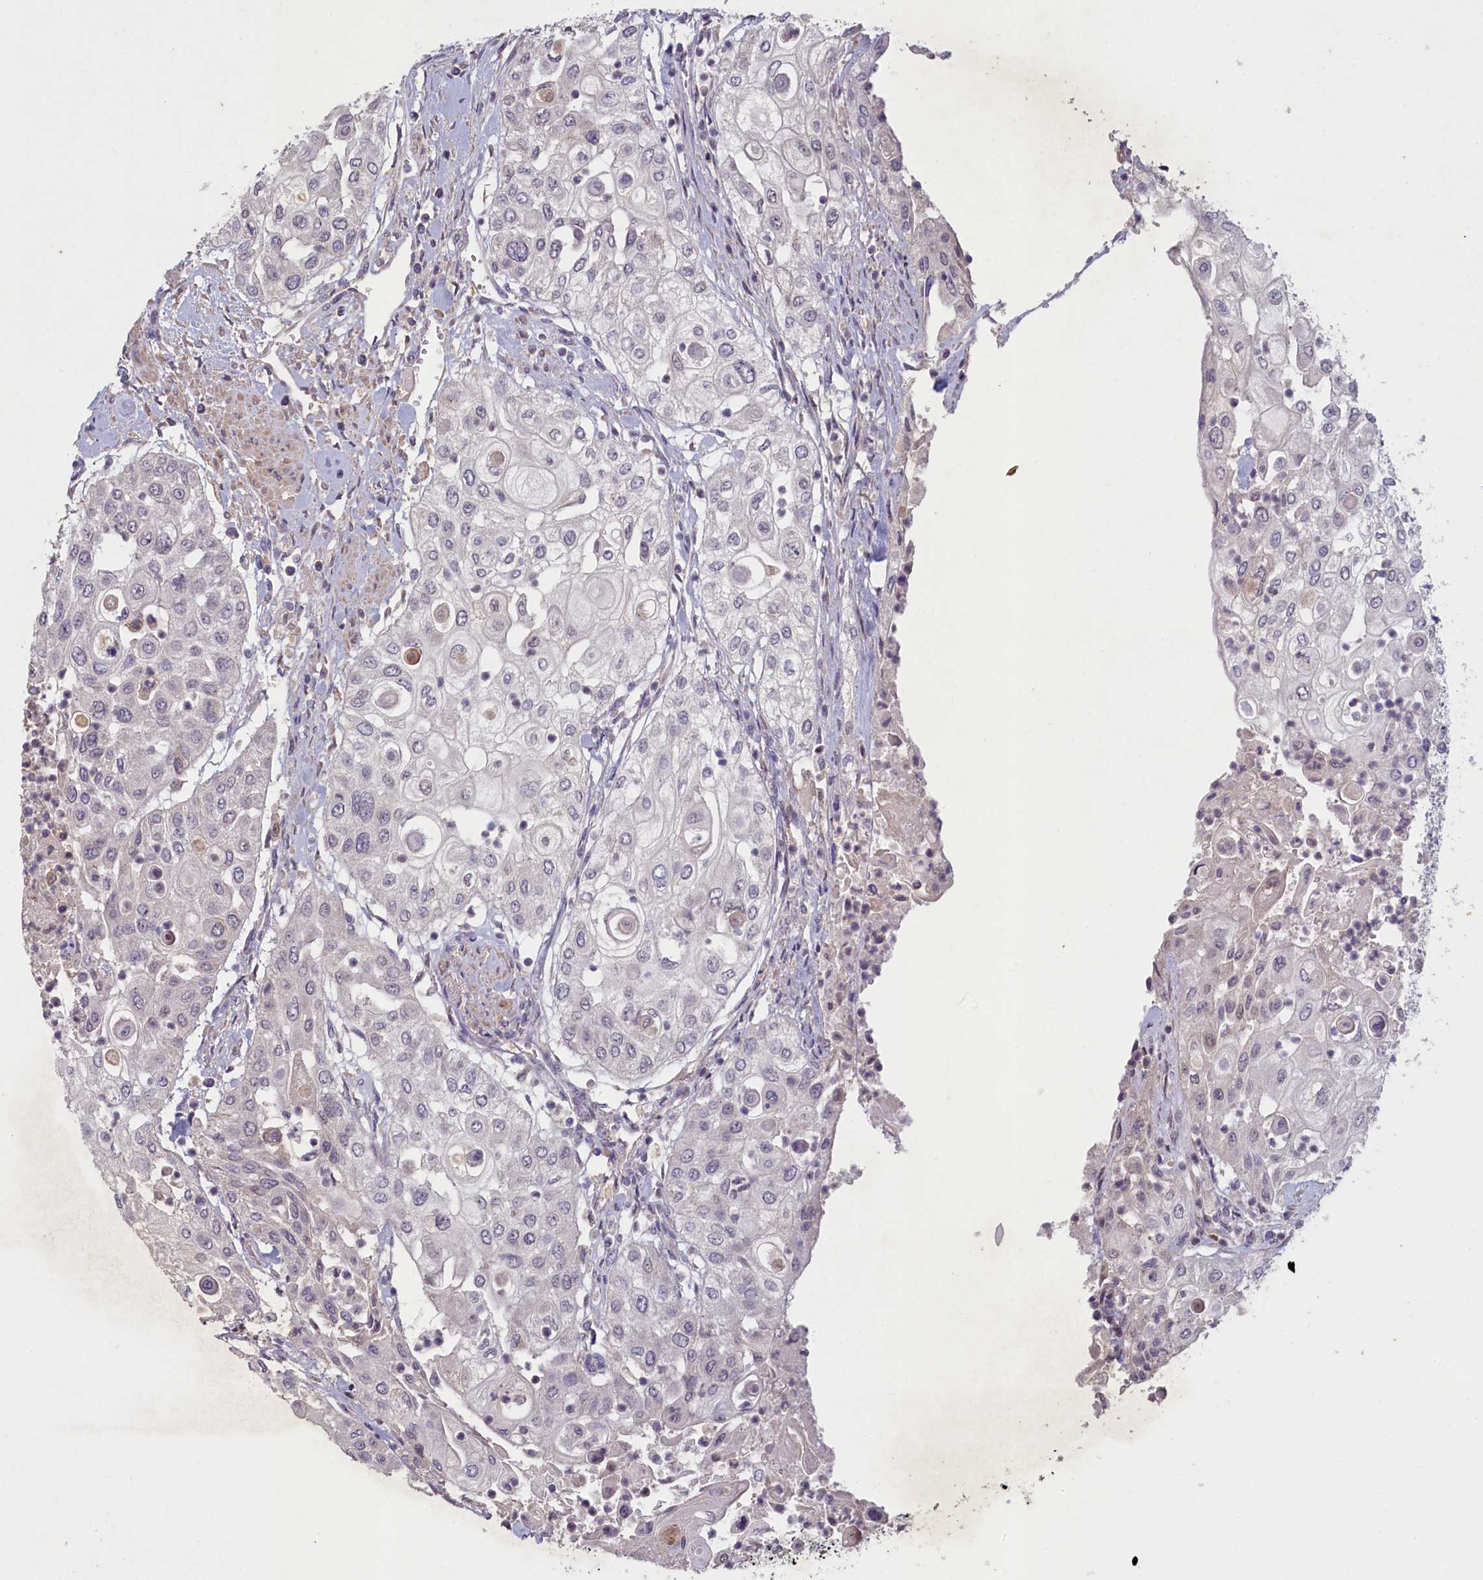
{"staining": {"intensity": "negative", "quantity": "none", "location": "none"}, "tissue": "urothelial cancer", "cell_type": "Tumor cells", "image_type": "cancer", "snomed": [{"axis": "morphology", "description": "Urothelial carcinoma, High grade"}, {"axis": "topography", "description": "Urinary bladder"}], "caption": "A histopathology image of human urothelial cancer is negative for staining in tumor cells.", "gene": "ATF7IP2", "patient": {"sex": "female", "age": 79}}